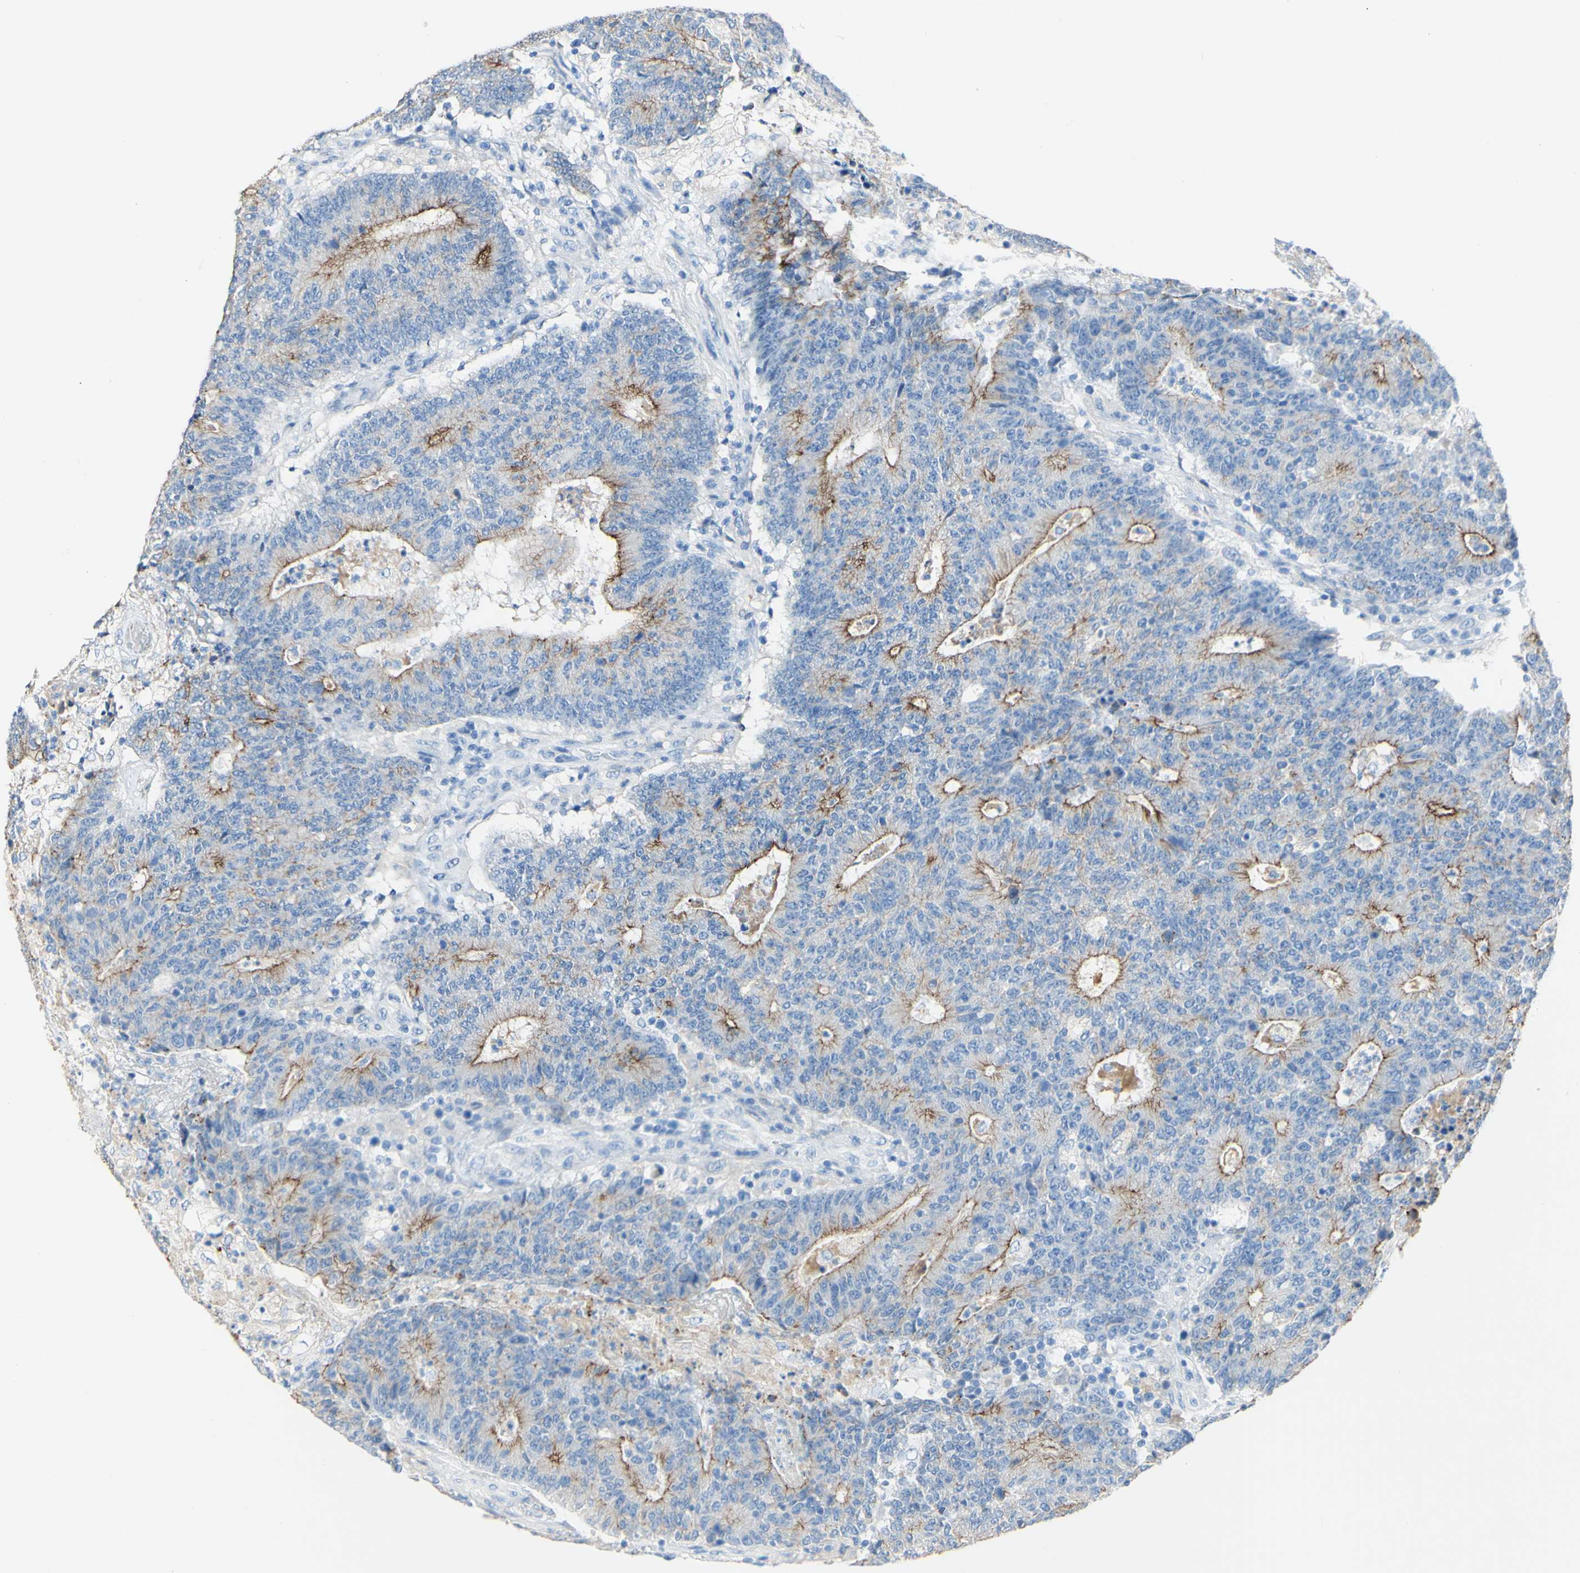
{"staining": {"intensity": "moderate", "quantity": "25%-75%", "location": "cytoplasmic/membranous"}, "tissue": "colorectal cancer", "cell_type": "Tumor cells", "image_type": "cancer", "snomed": [{"axis": "morphology", "description": "Normal tissue, NOS"}, {"axis": "morphology", "description": "Adenocarcinoma, NOS"}, {"axis": "topography", "description": "Colon"}], "caption": "Protein expression analysis of human colorectal cancer reveals moderate cytoplasmic/membranous expression in about 25%-75% of tumor cells.", "gene": "DSC2", "patient": {"sex": "female", "age": 75}}